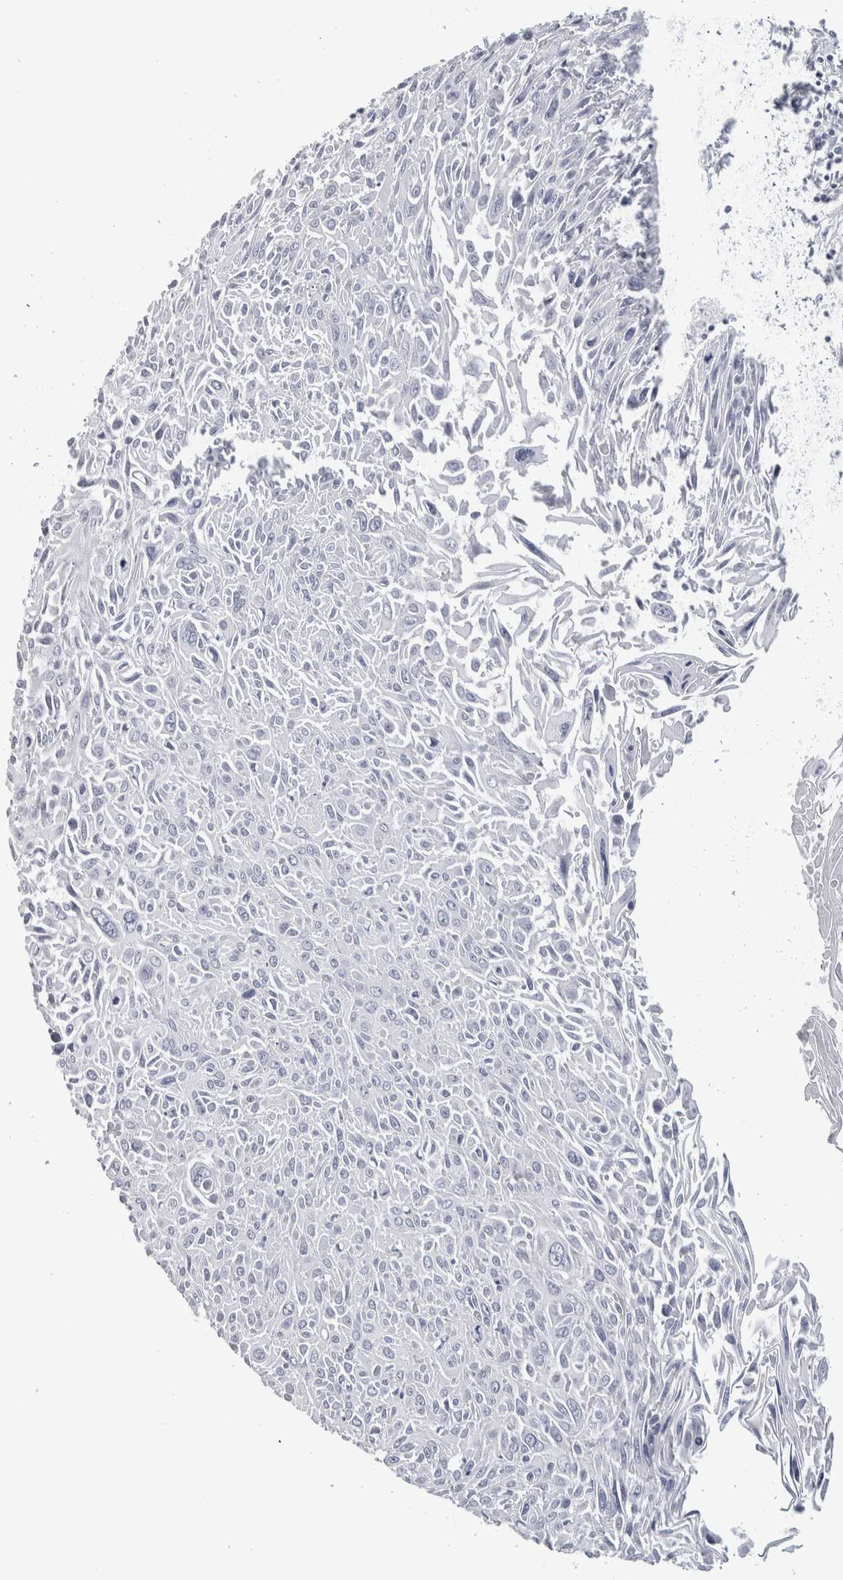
{"staining": {"intensity": "negative", "quantity": "none", "location": "none"}, "tissue": "cervical cancer", "cell_type": "Tumor cells", "image_type": "cancer", "snomed": [{"axis": "morphology", "description": "Squamous cell carcinoma, NOS"}, {"axis": "topography", "description": "Cervix"}], "caption": "Tumor cells are negative for protein expression in human cervical squamous cell carcinoma.", "gene": "NECAB1", "patient": {"sex": "female", "age": 51}}